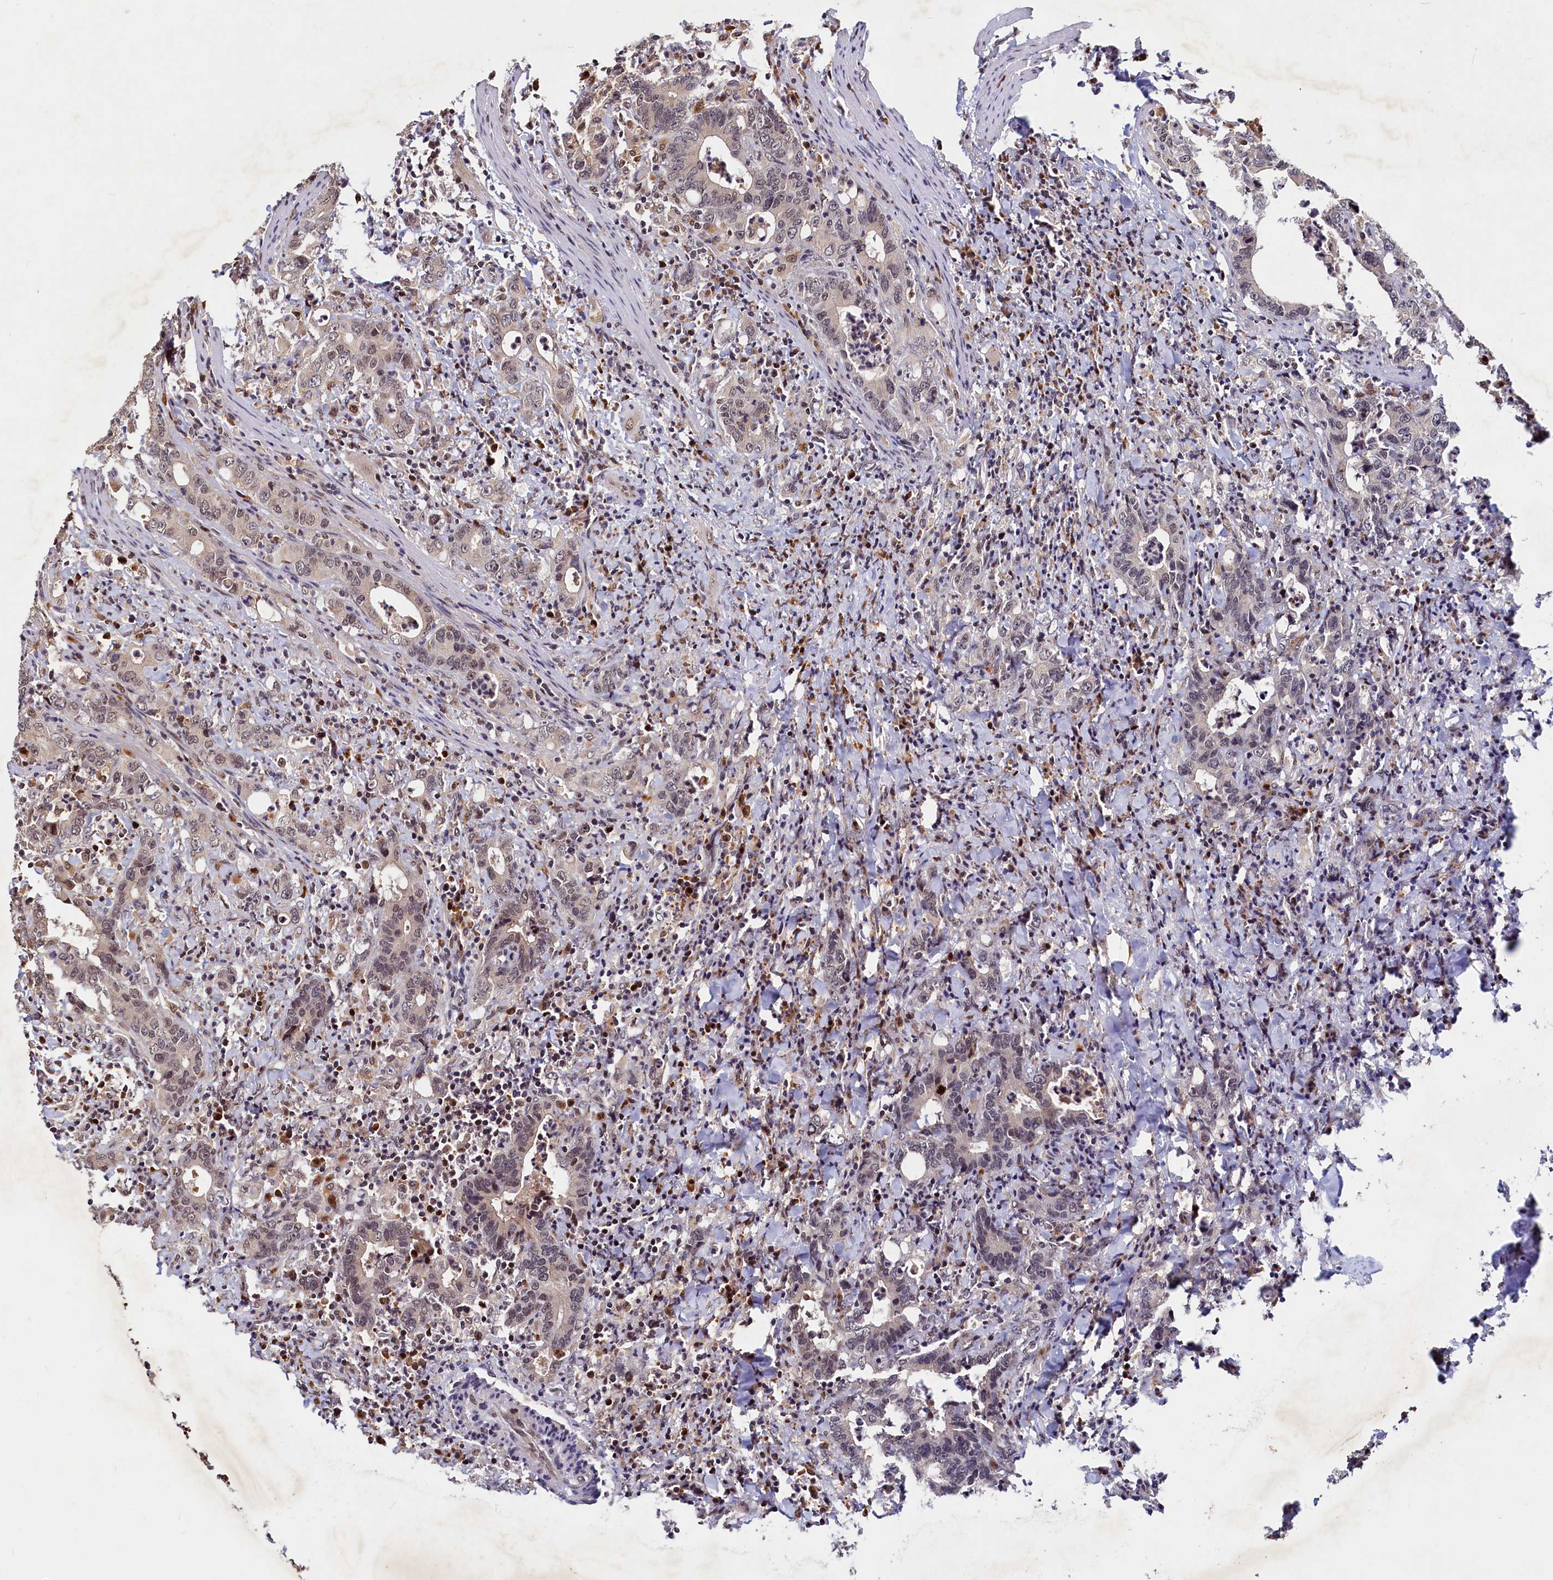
{"staining": {"intensity": "weak", "quantity": "25%-75%", "location": "nuclear"}, "tissue": "colorectal cancer", "cell_type": "Tumor cells", "image_type": "cancer", "snomed": [{"axis": "morphology", "description": "Adenocarcinoma, NOS"}, {"axis": "topography", "description": "Colon"}], "caption": "An IHC histopathology image of neoplastic tissue is shown. Protein staining in brown highlights weak nuclear positivity in colorectal adenocarcinoma within tumor cells.", "gene": "TRAPPC4", "patient": {"sex": "female", "age": 75}}